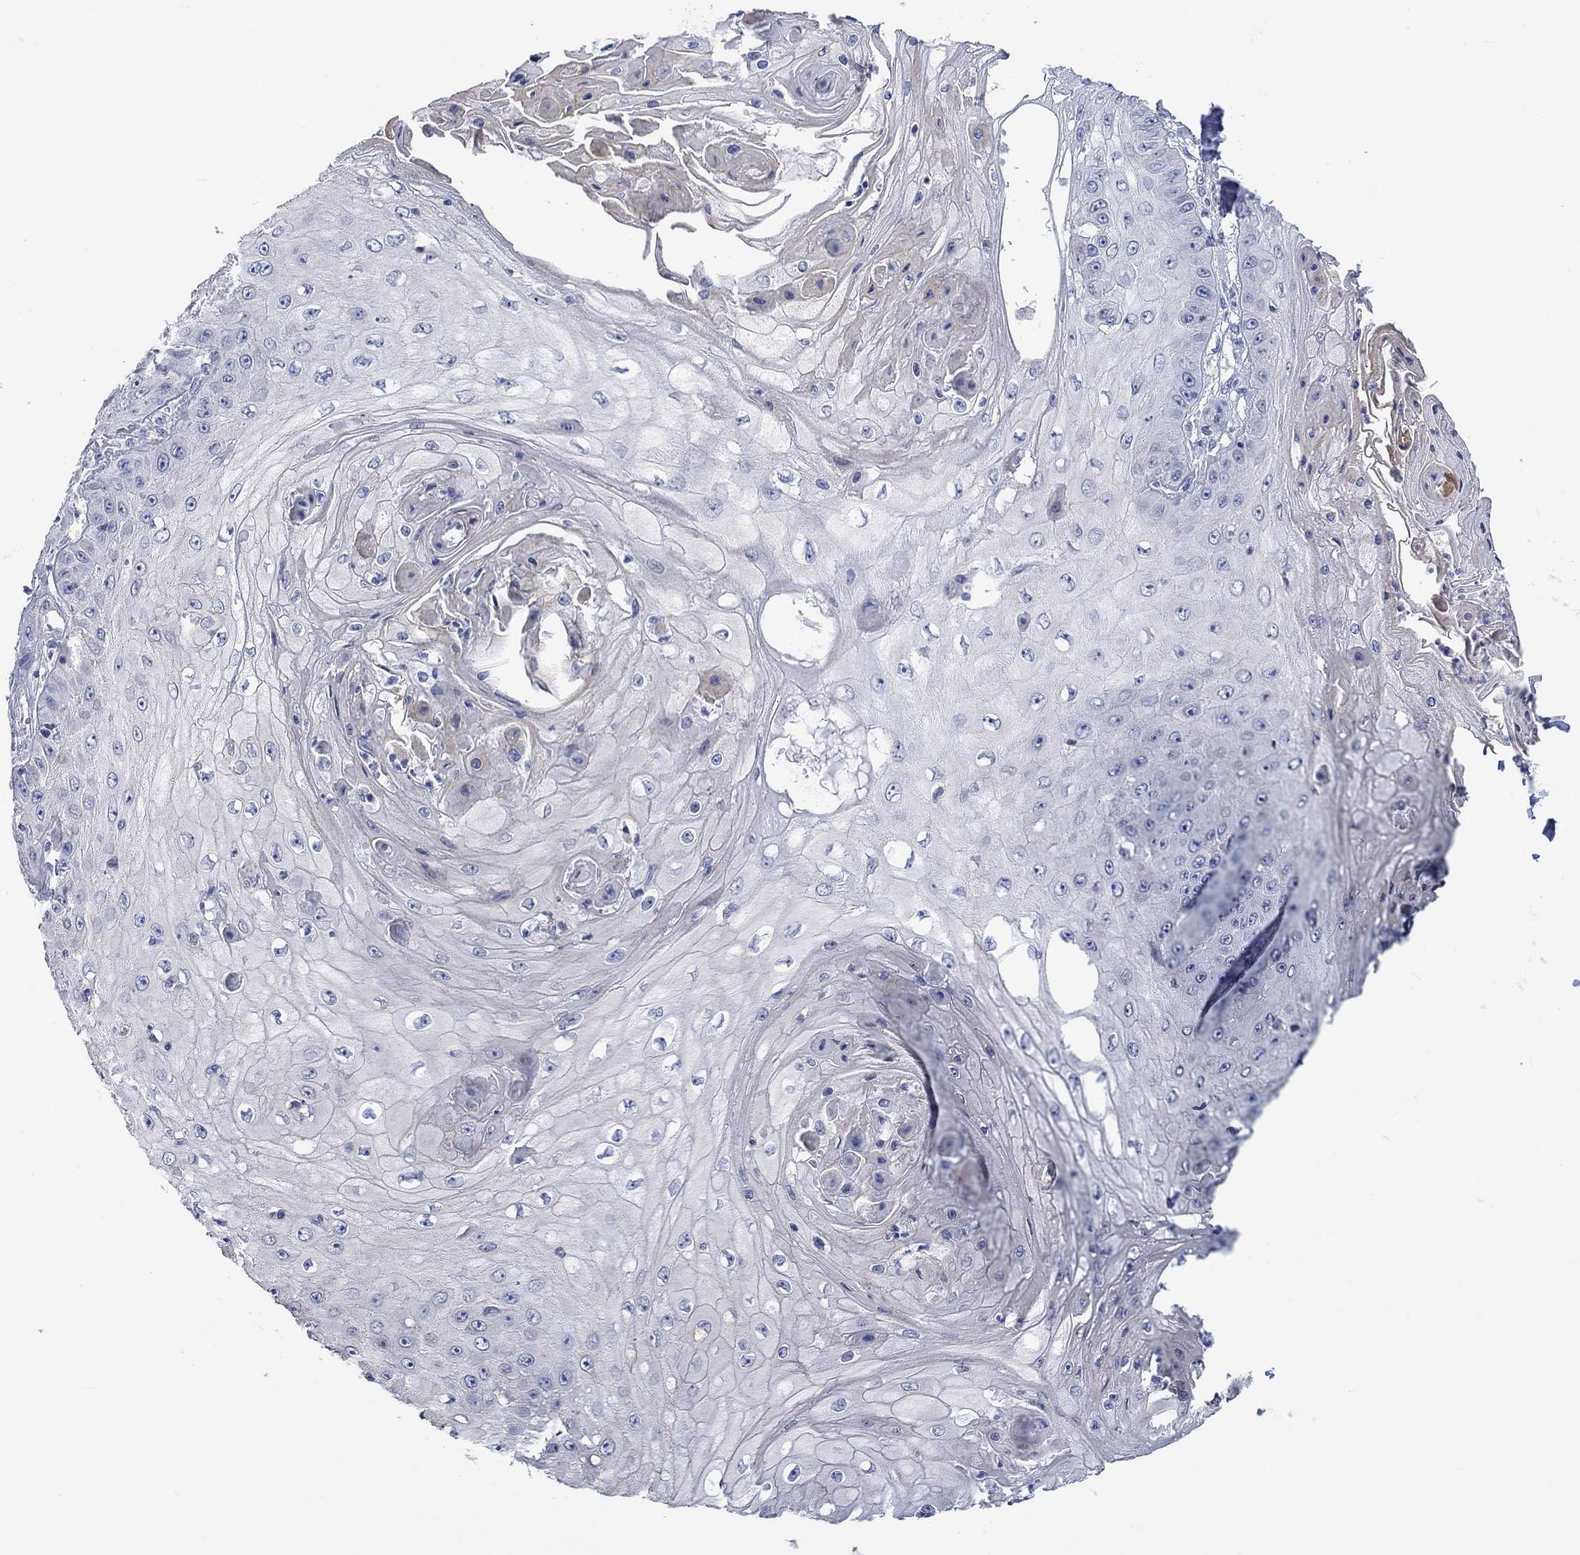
{"staining": {"intensity": "weak", "quantity": "<25%", "location": "cytoplasmic/membranous"}, "tissue": "skin cancer", "cell_type": "Tumor cells", "image_type": "cancer", "snomed": [{"axis": "morphology", "description": "Squamous cell carcinoma, NOS"}, {"axis": "topography", "description": "Skin"}], "caption": "This is a image of IHC staining of squamous cell carcinoma (skin), which shows no positivity in tumor cells. The staining is performed using DAB (3,3'-diaminobenzidine) brown chromogen with nuclei counter-stained in using hematoxylin.", "gene": "AGRP", "patient": {"sex": "male", "age": 70}}